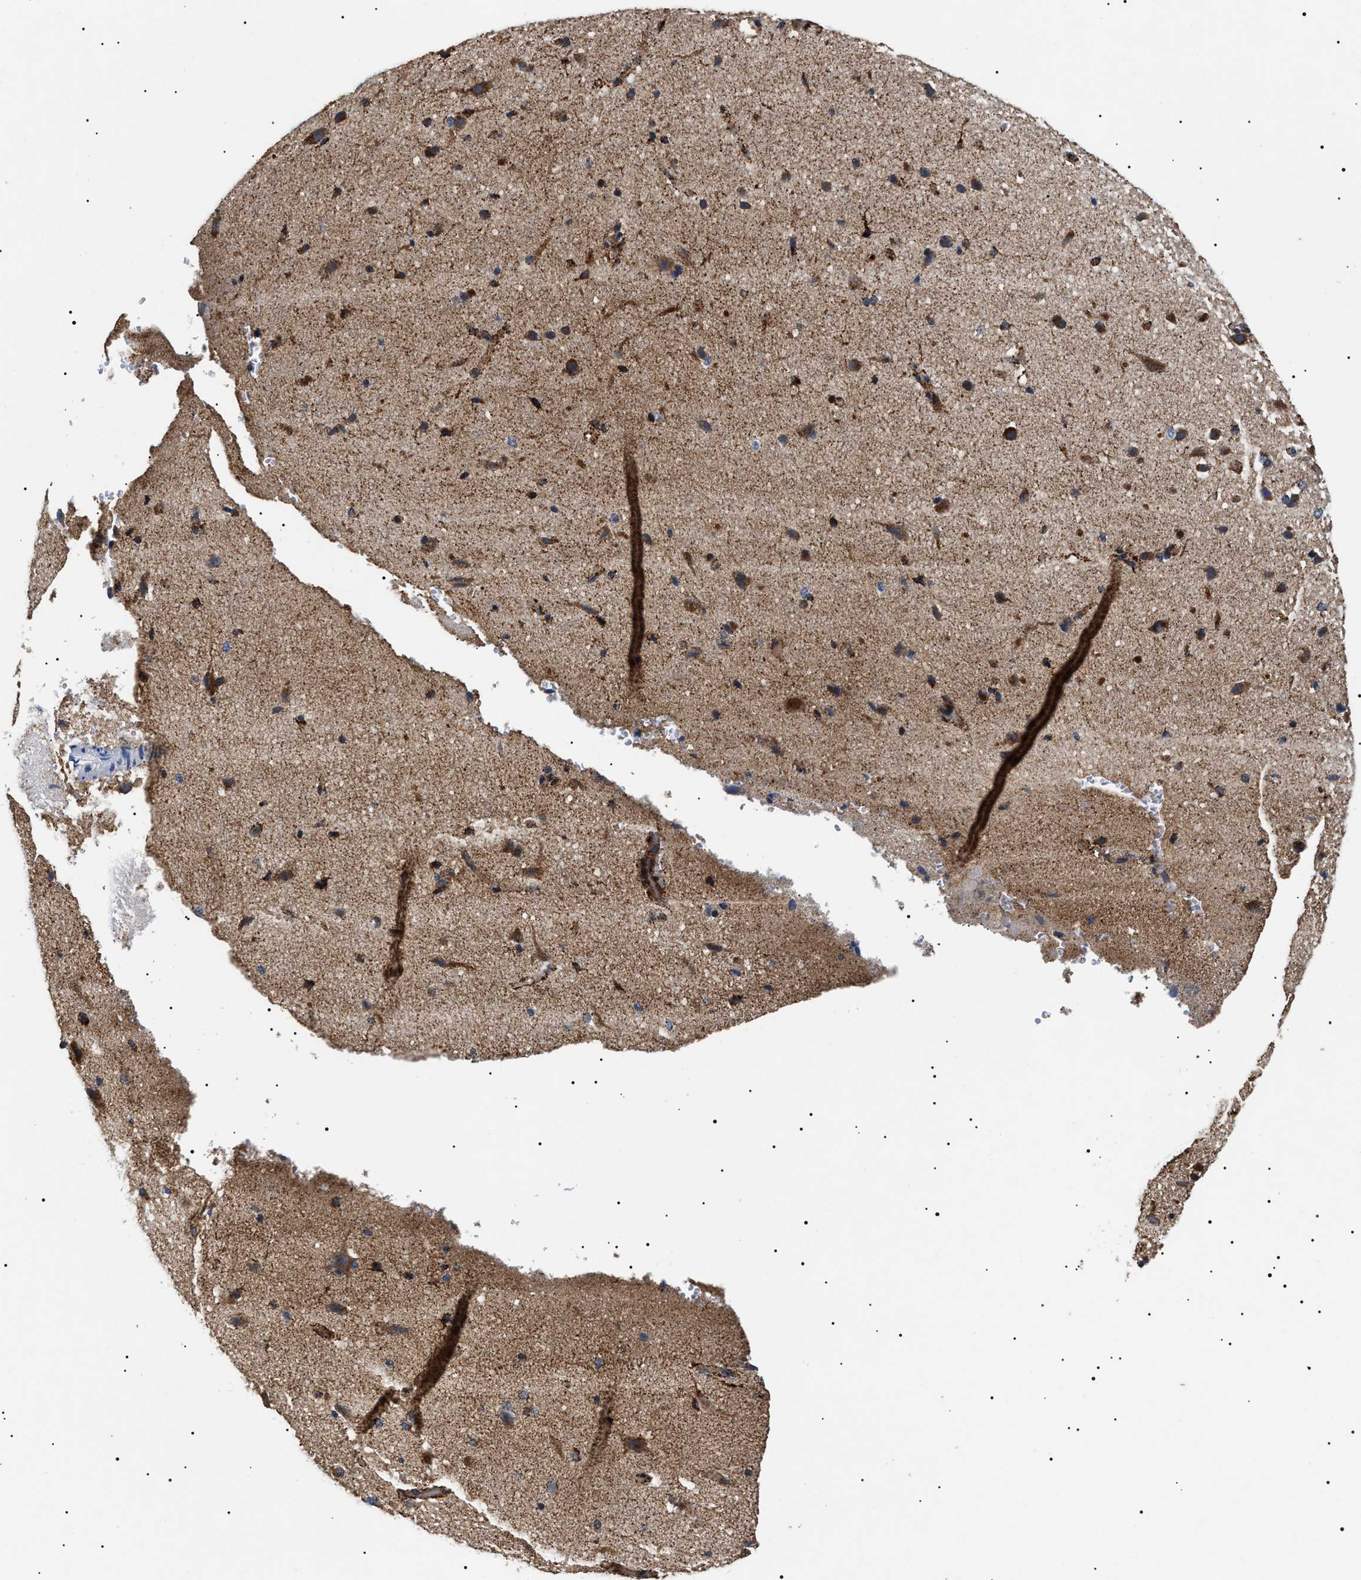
{"staining": {"intensity": "moderate", "quantity": ">75%", "location": "cytoplasmic/membranous"}, "tissue": "cerebral cortex", "cell_type": "Endothelial cells", "image_type": "normal", "snomed": [{"axis": "morphology", "description": "Normal tissue, NOS"}, {"axis": "morphology", "description": "Developmental malformation"}, {"axis": "topography", "description": "Cerebral cortex"}], "caption": "Immunohistochemical staining of benign cerebral cortex displays >75% levels of moderate cytoplasmic/membranous protein expression in approximately >75% of endothelial cells.", "gene": "OXSM", "patient": {"sex": "female", "age": 30}}